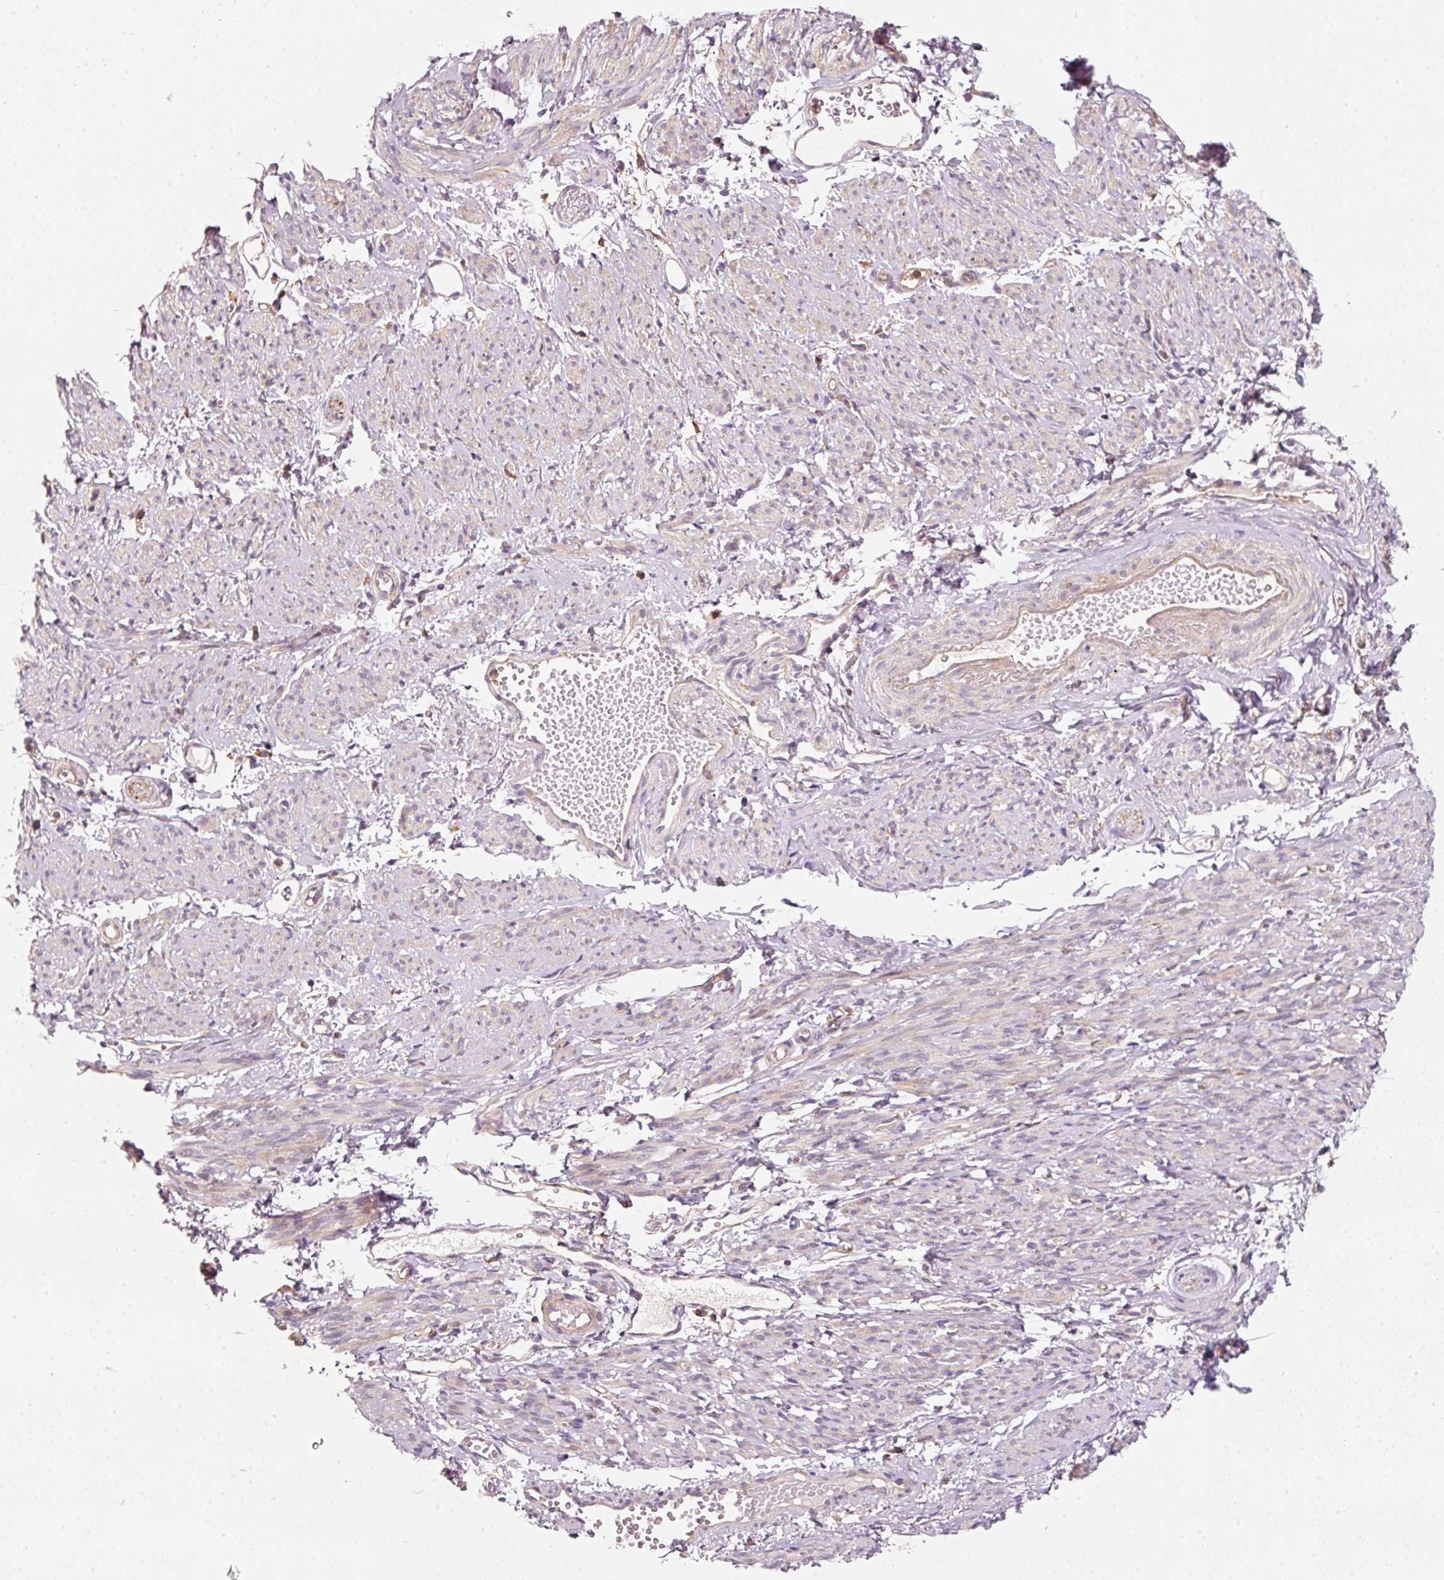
{"staining": {"intensity": "weak", "quantity": "<25%", "location": "cytoplasmic/membranous"}, "tissue": "smooth muscle", "cell_type": "Smooth muscle cells", "image_type": "normal", "snomed": [{"axis": "morphology", "description": "Normal tissue, NOS"}, {"axis": "topography", "description": "Smooth muscle"}], "caption": "A high-resolution histopathology image shows immunohistochemistry (IHC) staining of unremarkable smooth muscle, which reveals no significant expression in smooth muscle cells.", "gene": "IQGAP2", "patient": {"sex": "female", "age": 65}}